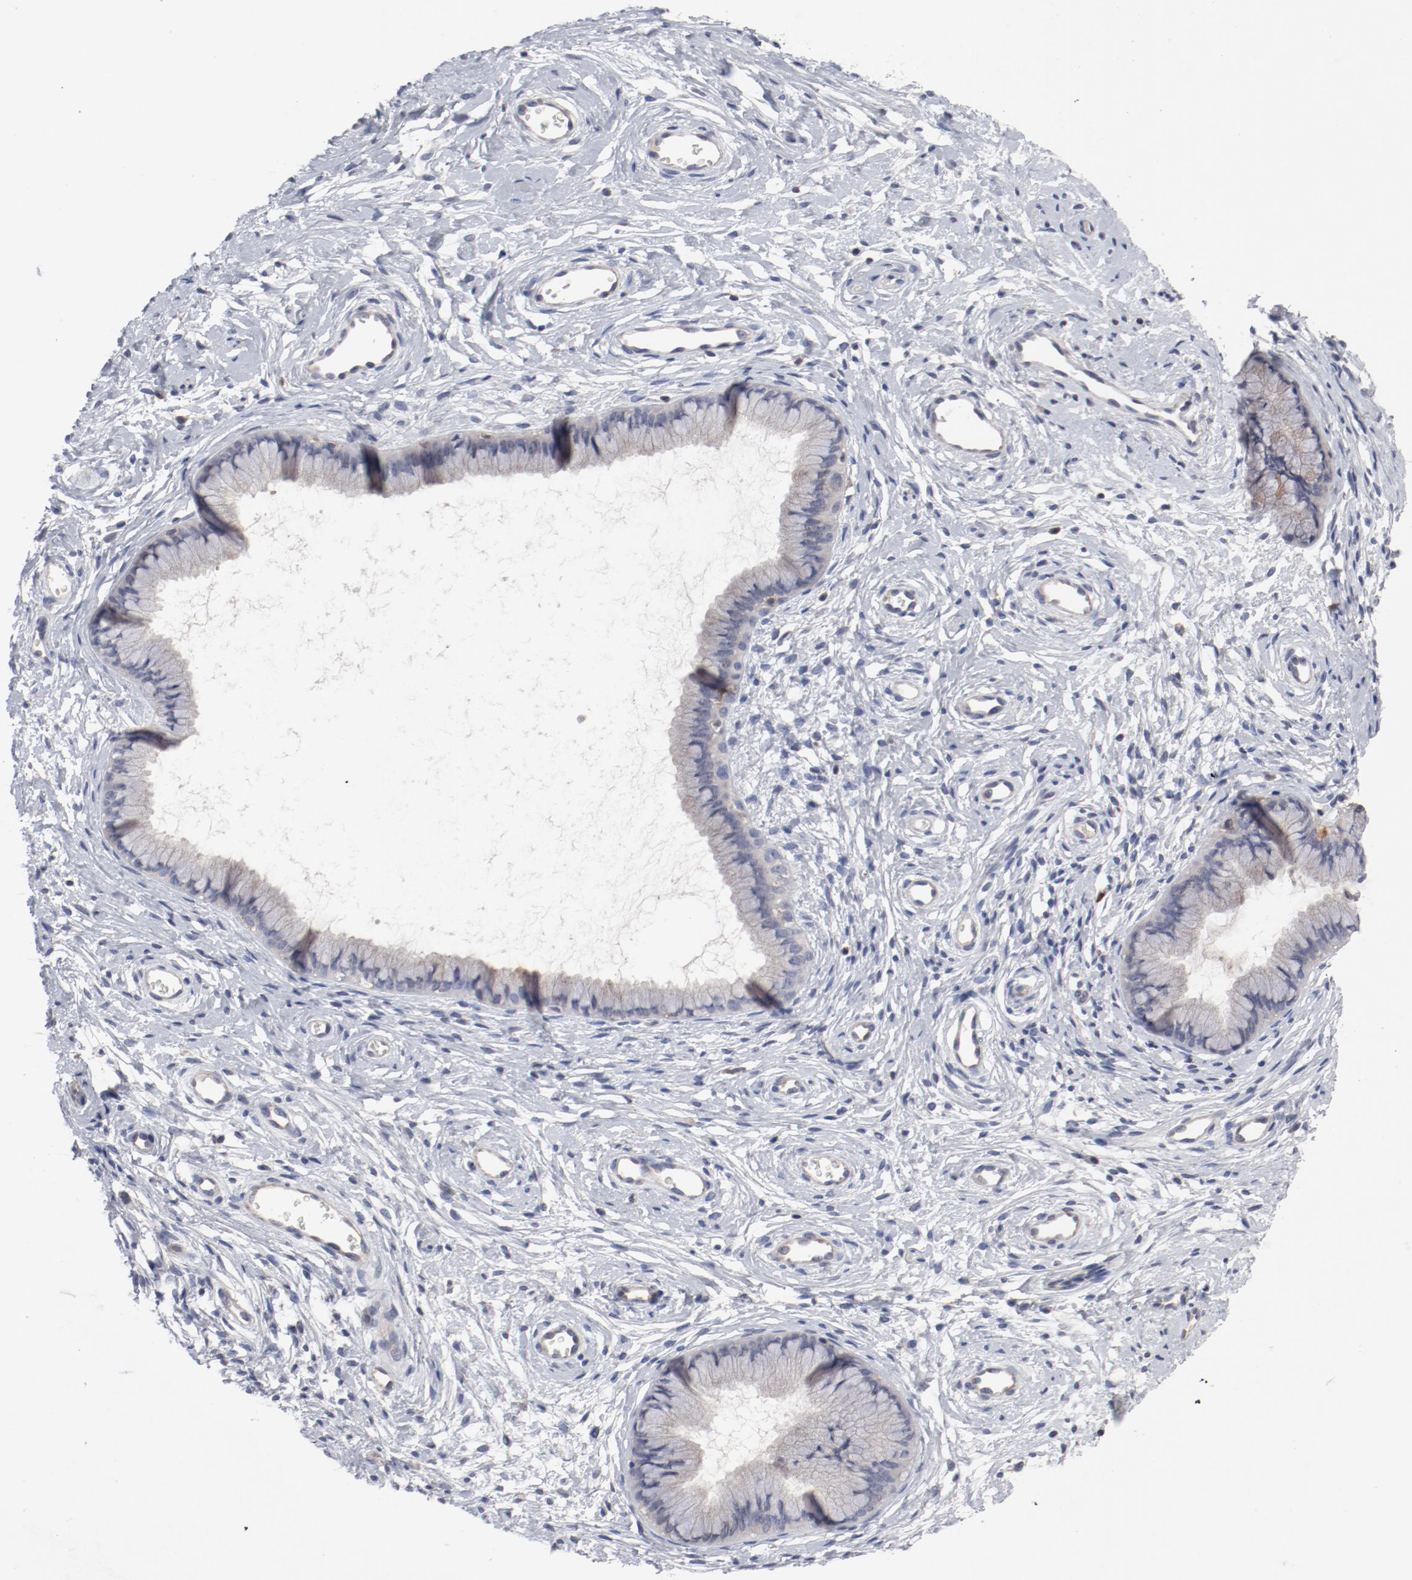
{"staining": {"intensity": "negative", "quantity": "none", "location": "none"}, "tissue": "cervix", "cell_type": "Glandular cells", "image_type": "normal", "snomed": [{"axis": "morphology", "description": "Normal tissue, NOS"}, {"axis": "topography", "description": "Cervix"}], "caption": "The IHC image has no significant positivity in glandular cells of cervix.", "gene": "CBL", "patient": {"sex": "female", "age": 39}}